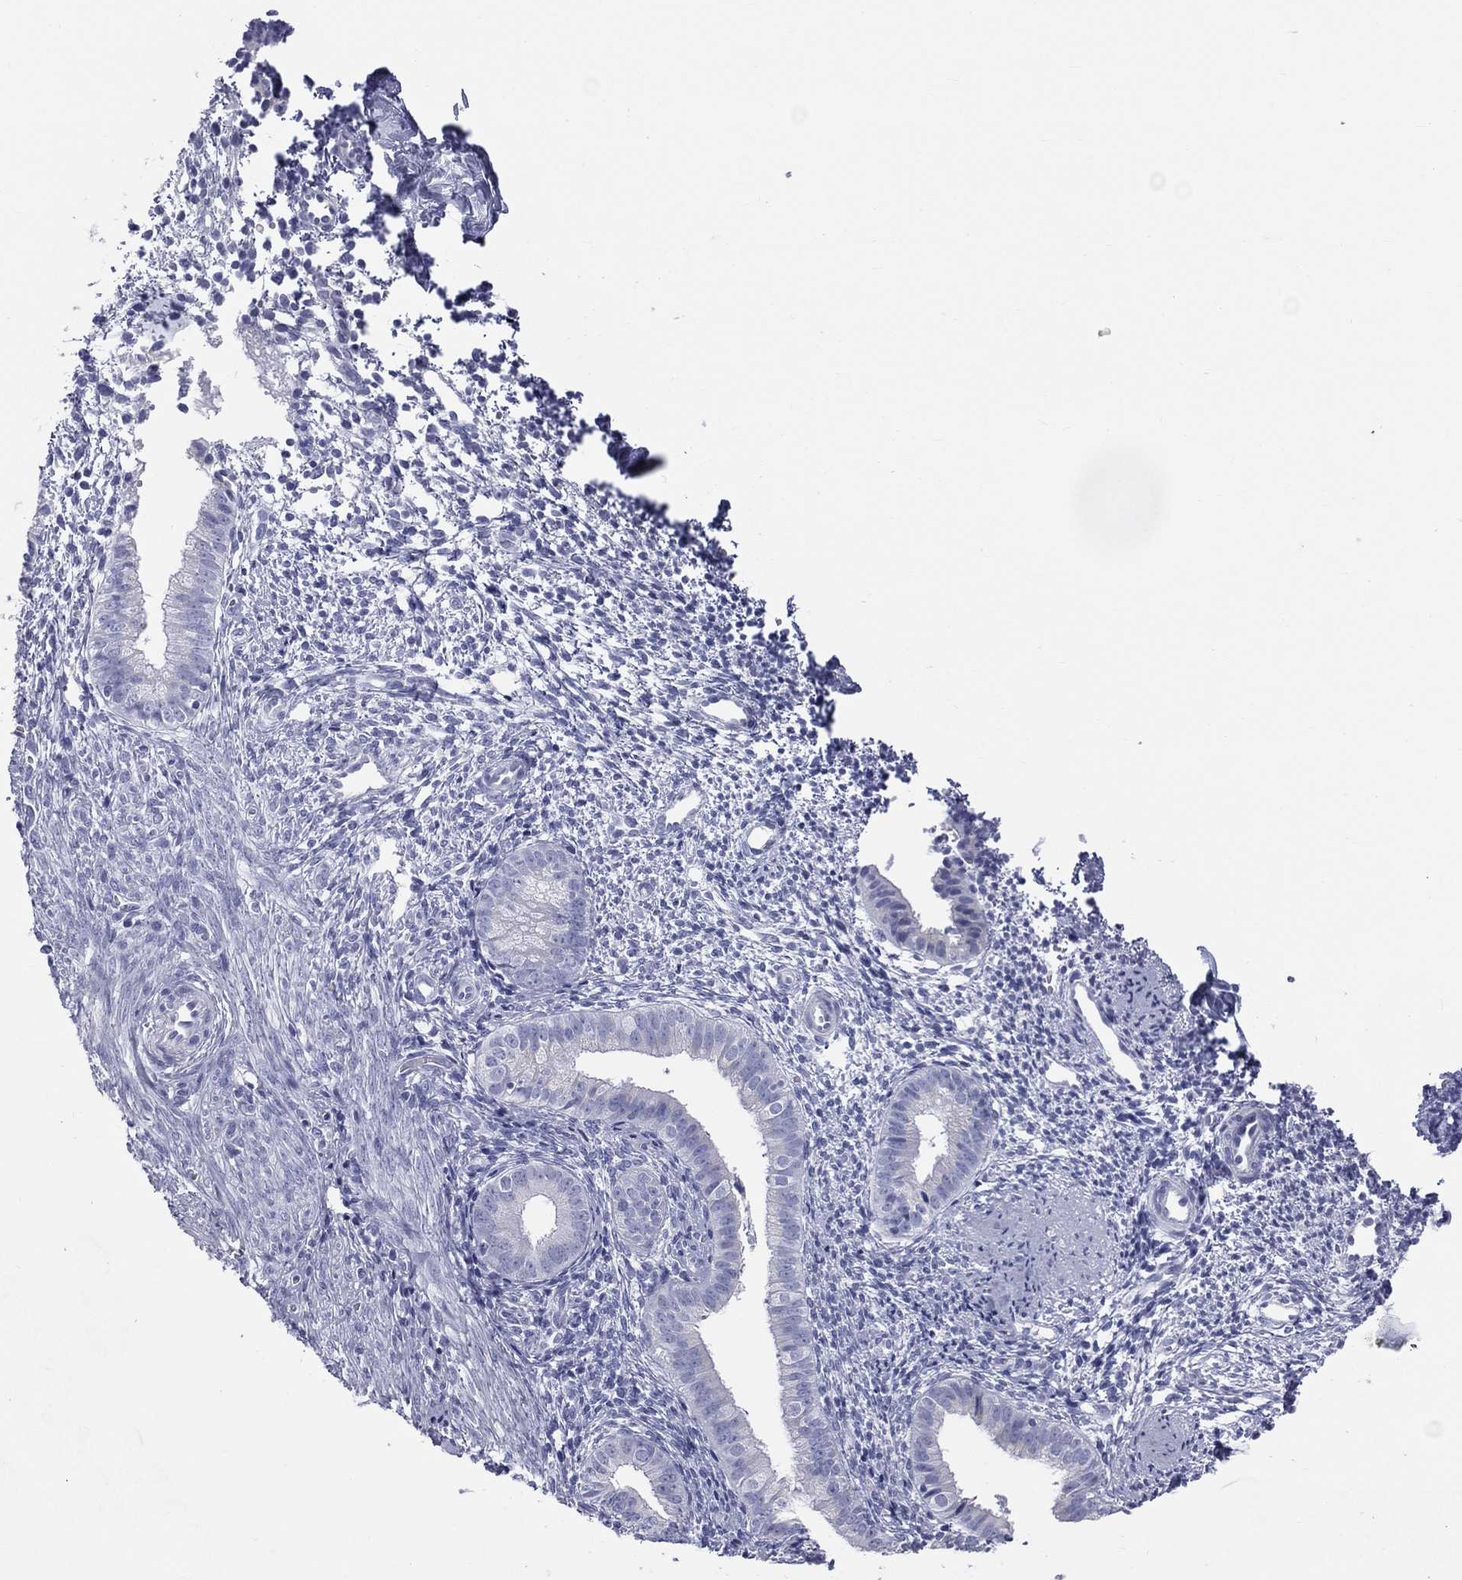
{"staining": {"intensity": "negative", "quantity": "none", "location": "none"}, "tissue": "endometrium", "cell_type": "Cells in endometrial stroma", "image_type": "normal", "snomed": [{"axis": "morphology", "description": "Normal tissue, NOS"}, {"axis": "topography", "description": "Endometrium"}], "caption": "The image demonstrates no staining of cells in endometrial stroma in unremarkable endometrium. Nuclei are stained in blue.", "gene": "MLN", "patient": {"sex": "female", "age": 47}}